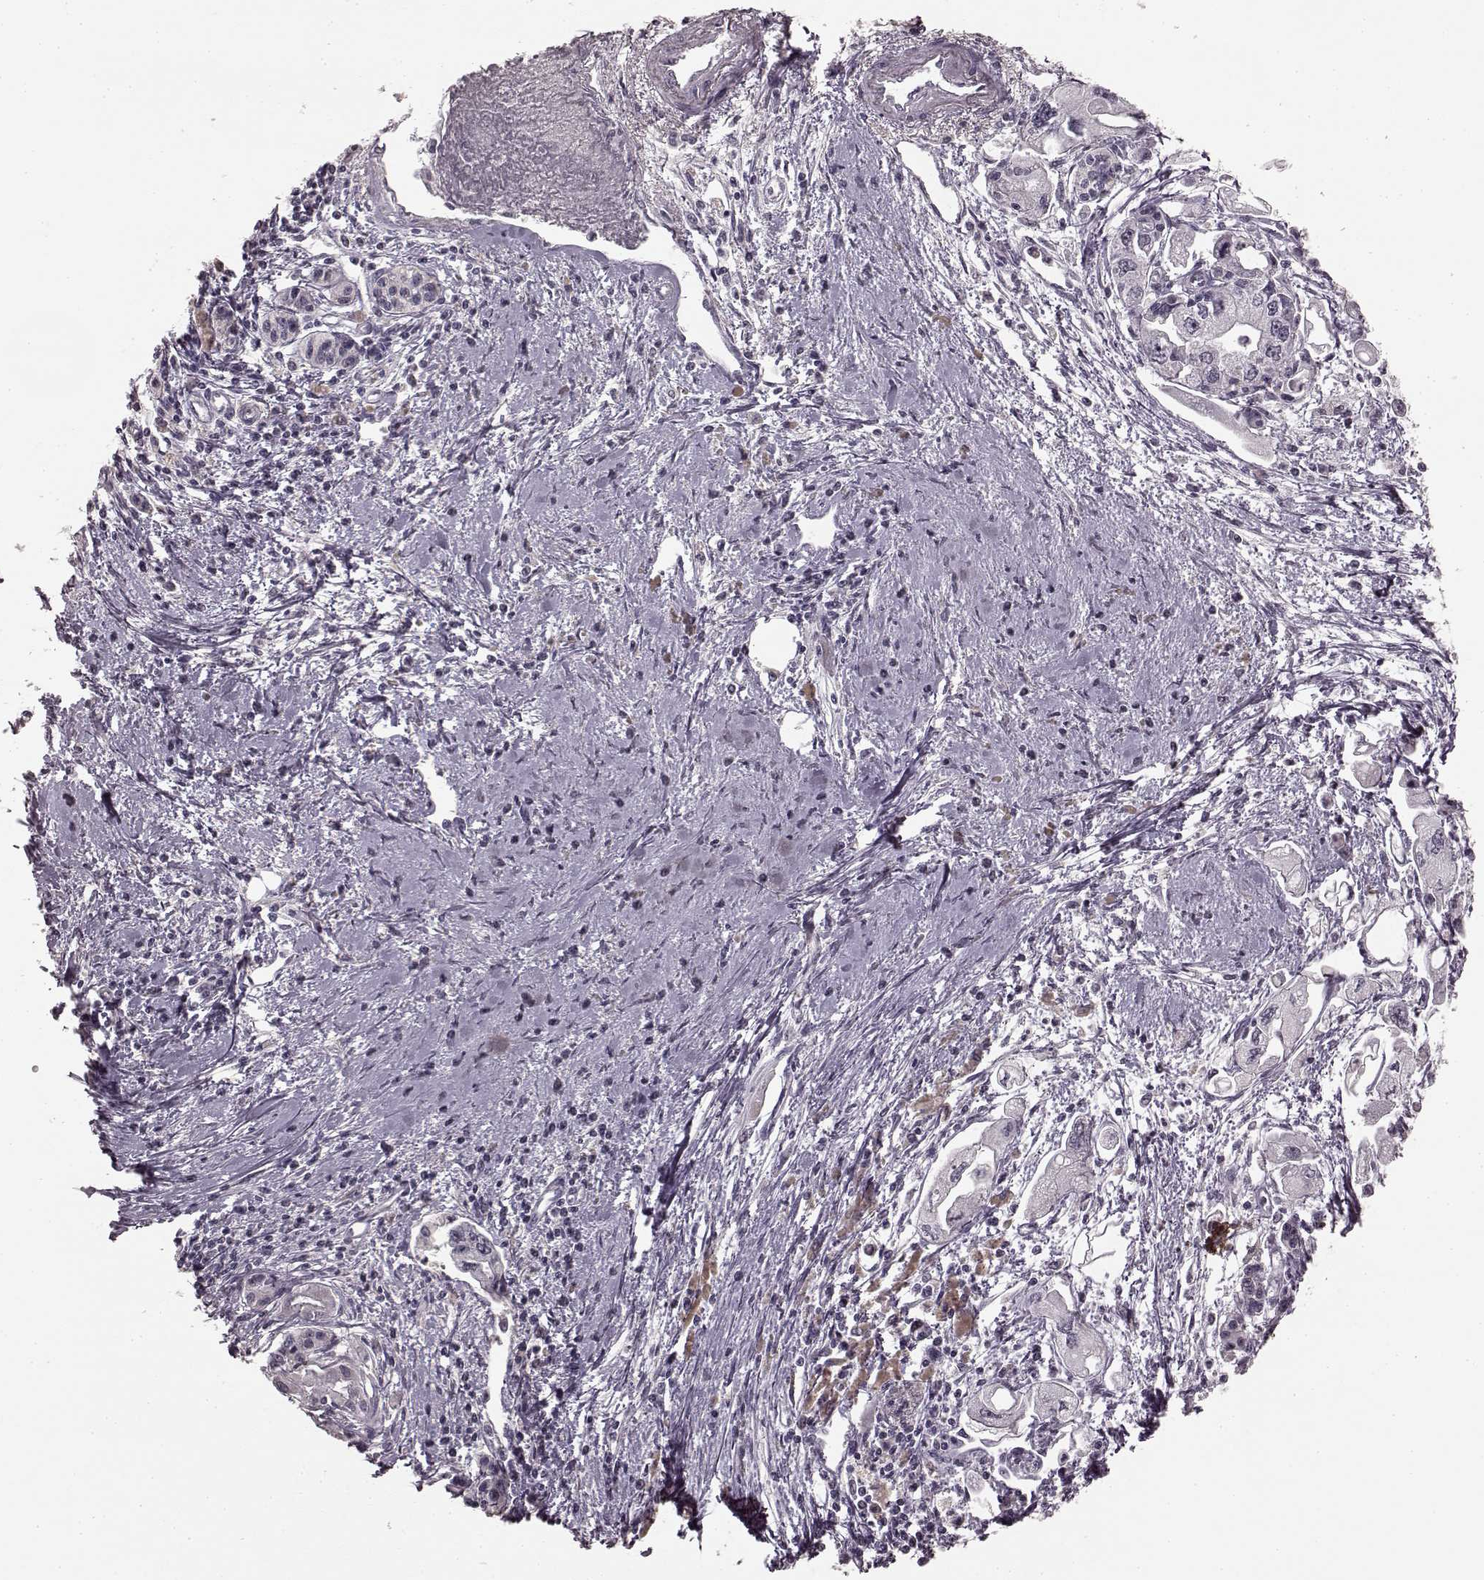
{"staining": {"intensity": "negative", "quantity": "none", "location": "none"}, "tissue": "pancreatic cancer", "cell_type": "Tumor cells", "image_type": "cancer", "snomed": [{"axis": "morphology", "description": "Adenocarcinoma, NOS"}, {"axis": "topography", "description": "Pancreas"}], "caption": "Tumor cells show no significant expression in pancreatic cancer.", "gene": "CCNA2", "patient": {"sex": "male", "age": 70}}